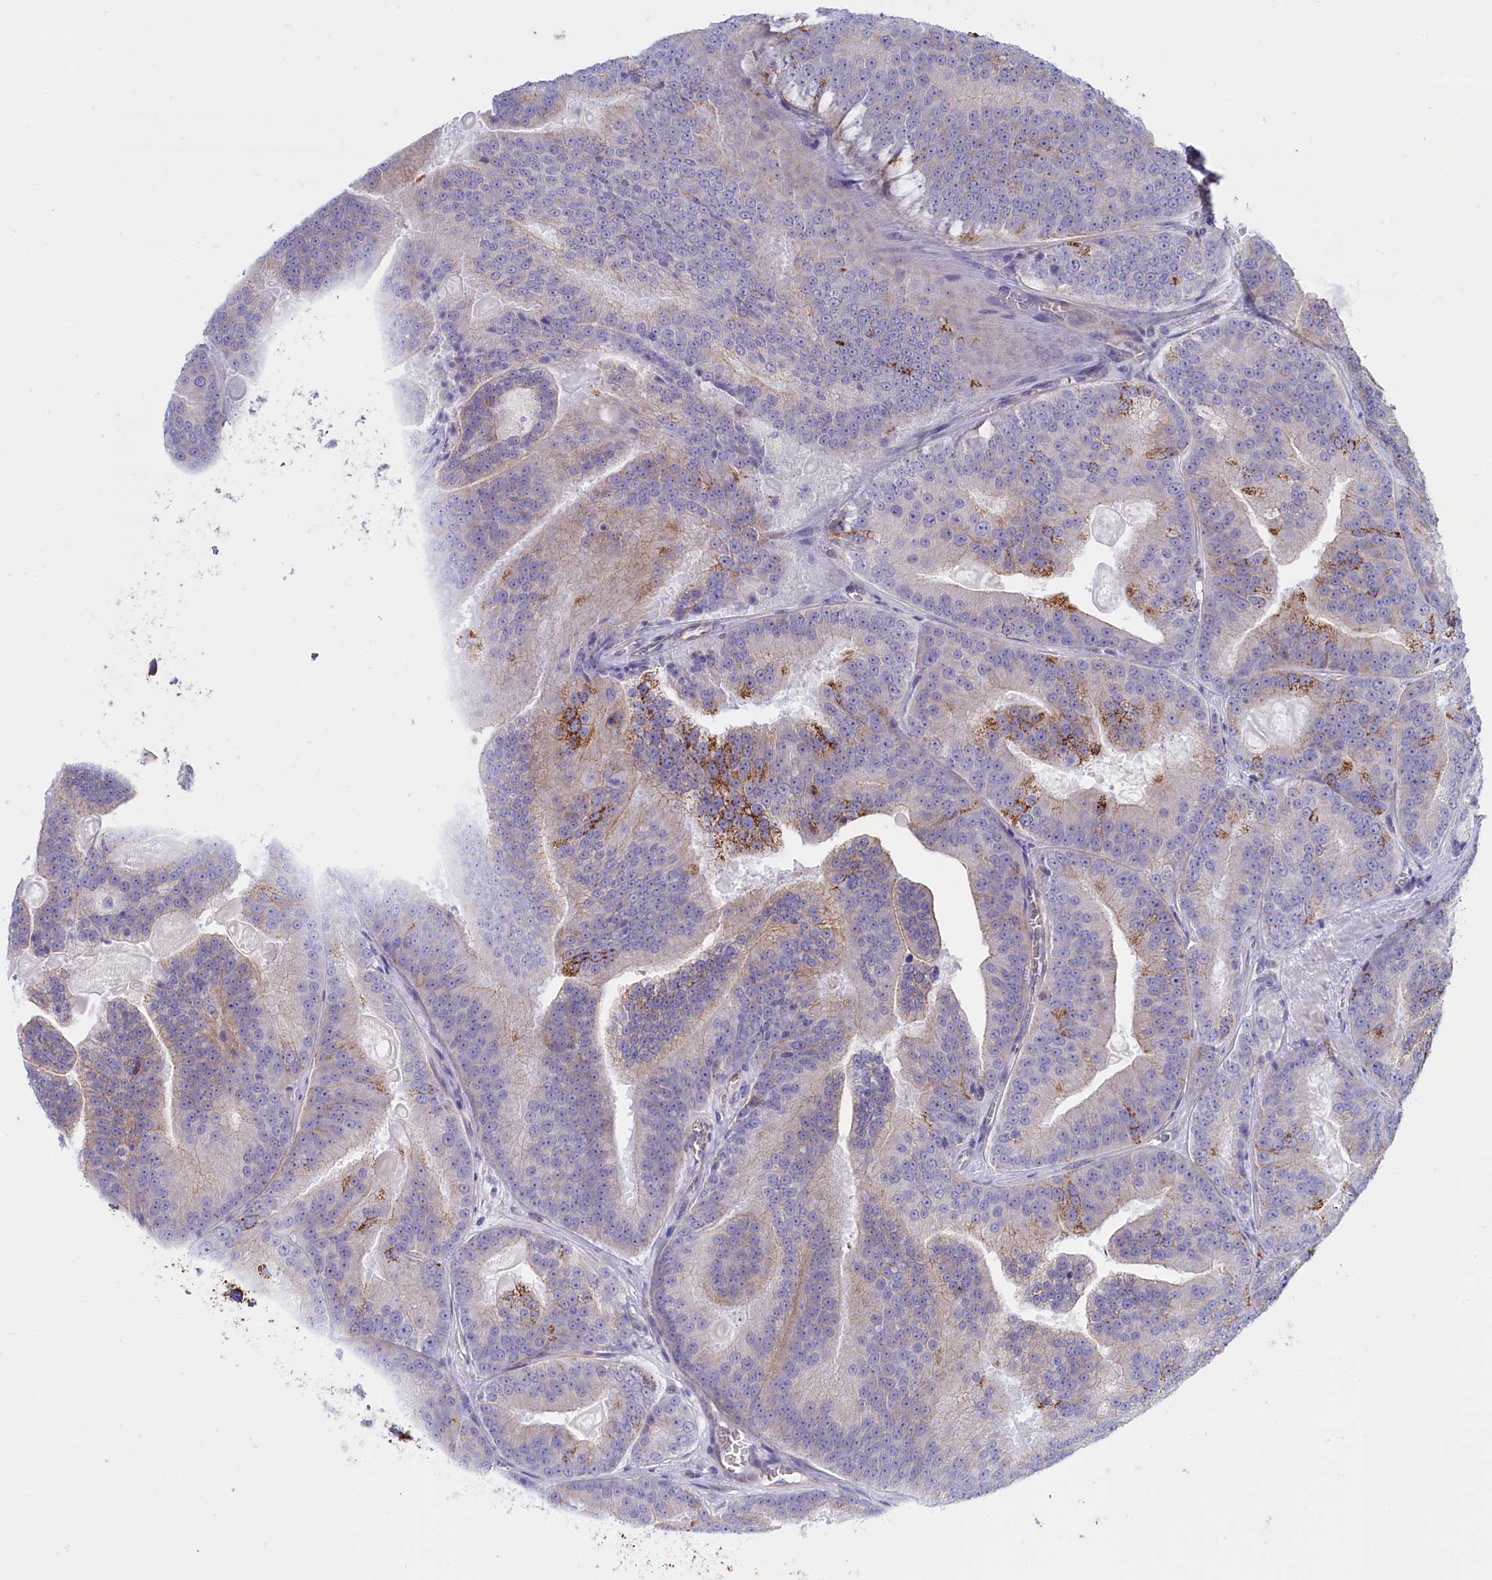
{"staining": {"intensity": "moderate", "quantity": "<25%", "location": "cytoplasmic/membranous"}, "tissue": "prostate cancer", "cell_type": "Tumor cells", "image_type": "cancer", "snomed": [{"axis": "morphology", "description": "Adenocarcinoma, High grade"}, {"axis": "topography", "description": "Prostate"}], "caption": "Immunohistochemistry (IHC) of human prostate cancer (adenocarcinoma (high-grade)) shows low levels of moderate cytoplasmic/membranous staining in about <25% of tumor cells.", "gene": "ABCC12", "patient": {"sex": "male", "age": 61}}